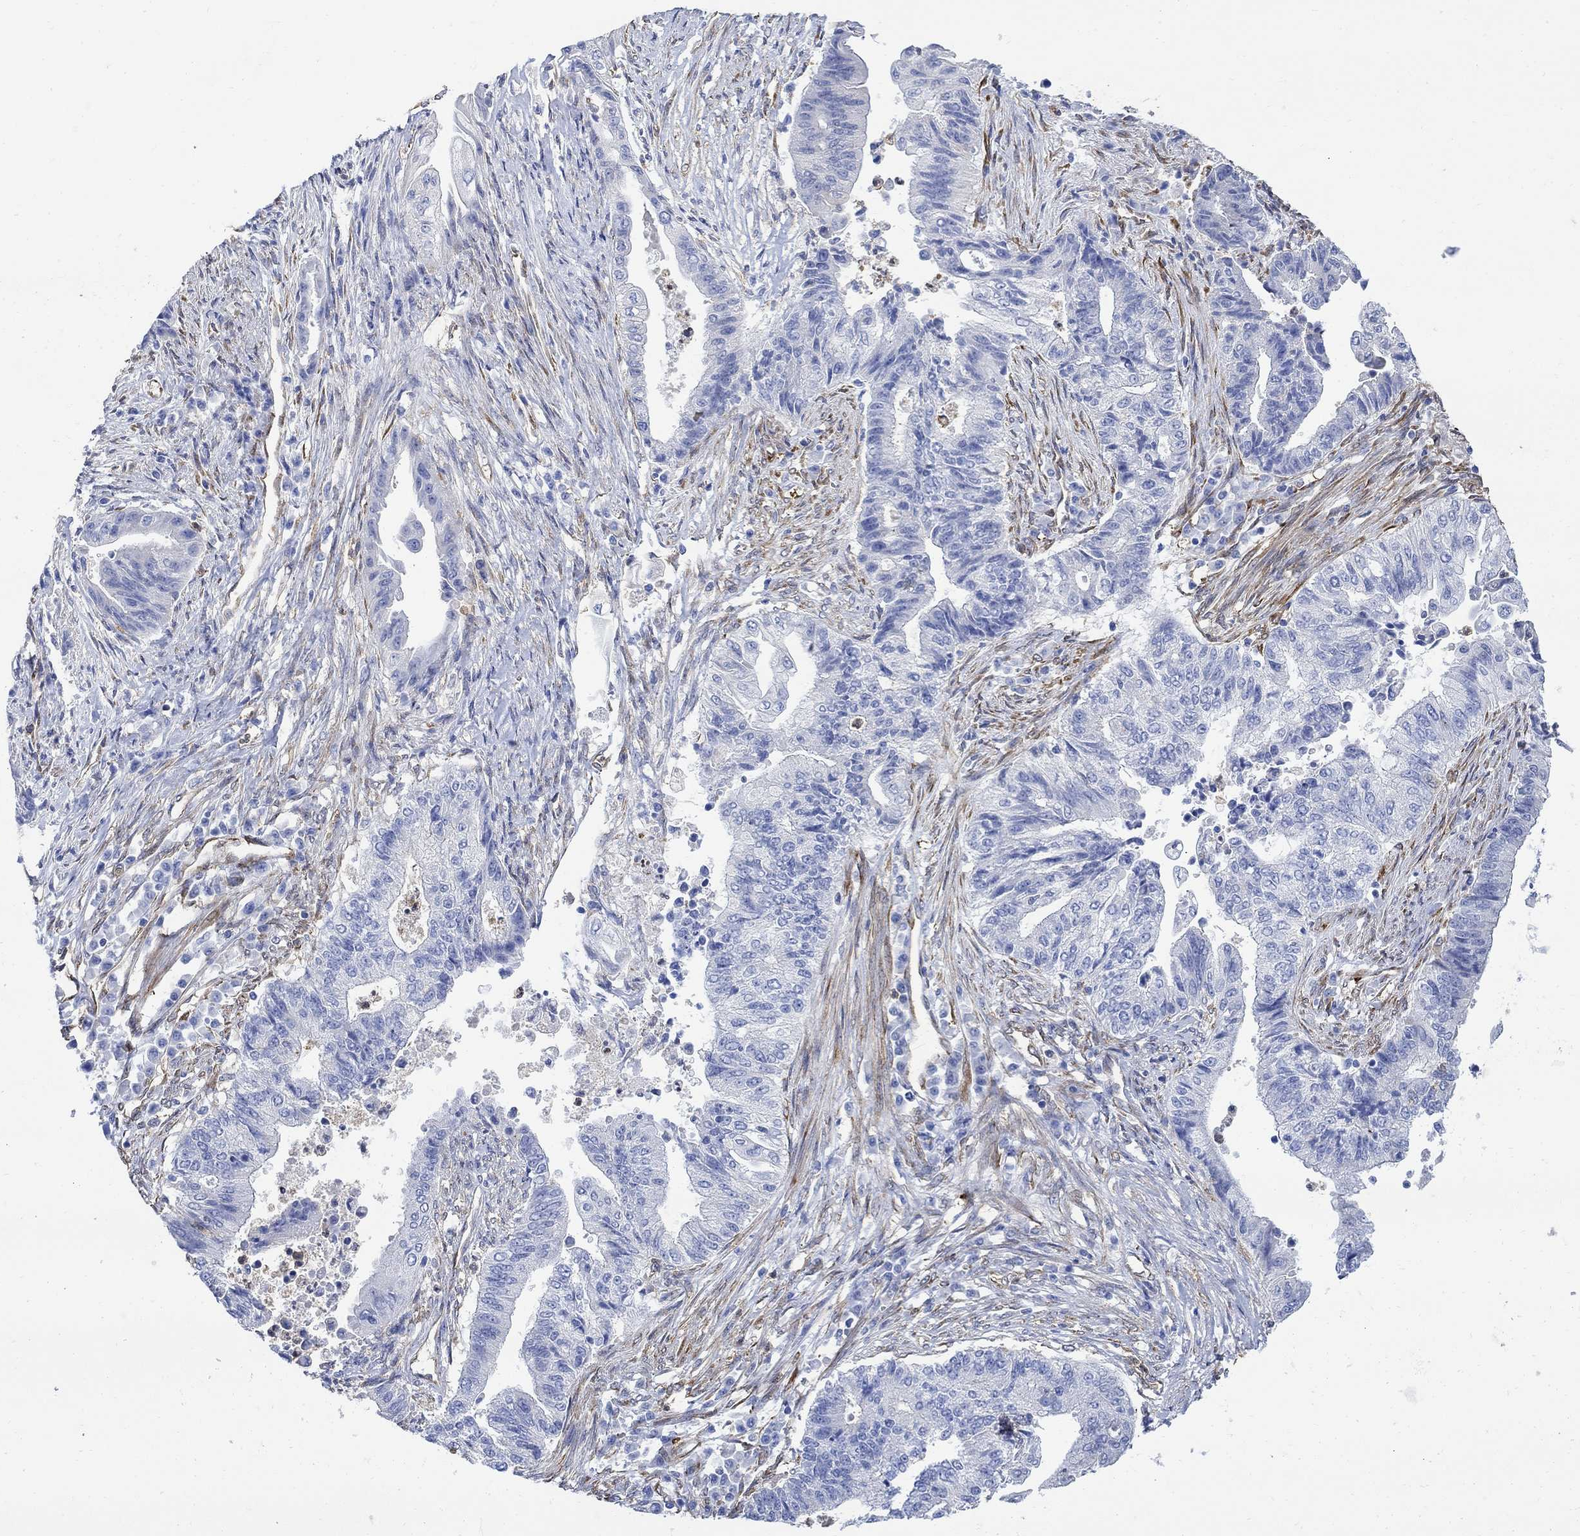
{"staining": {"intensity": "negative", "quantity": "none", "location": "none"}, "tissue": "endometrial cancer", "cell_type": "Tumor cells", "image_type": "cancer", "snomed": [{"axis": "morphology", "description": "Adenocarcinoma, NOS"}, {"axis": "topography", "description": "Uterus"}, {"axis": "topography", "description": "Endometrium"}], "caption": "Tumor cells are negative for protein expression in human adenocarcinoma (endometrial). (Immunohistochemistry, brightfield microscopy, high magnification).", "gene": "TGM2", "patient": {"sex": "female", "age": 54}}